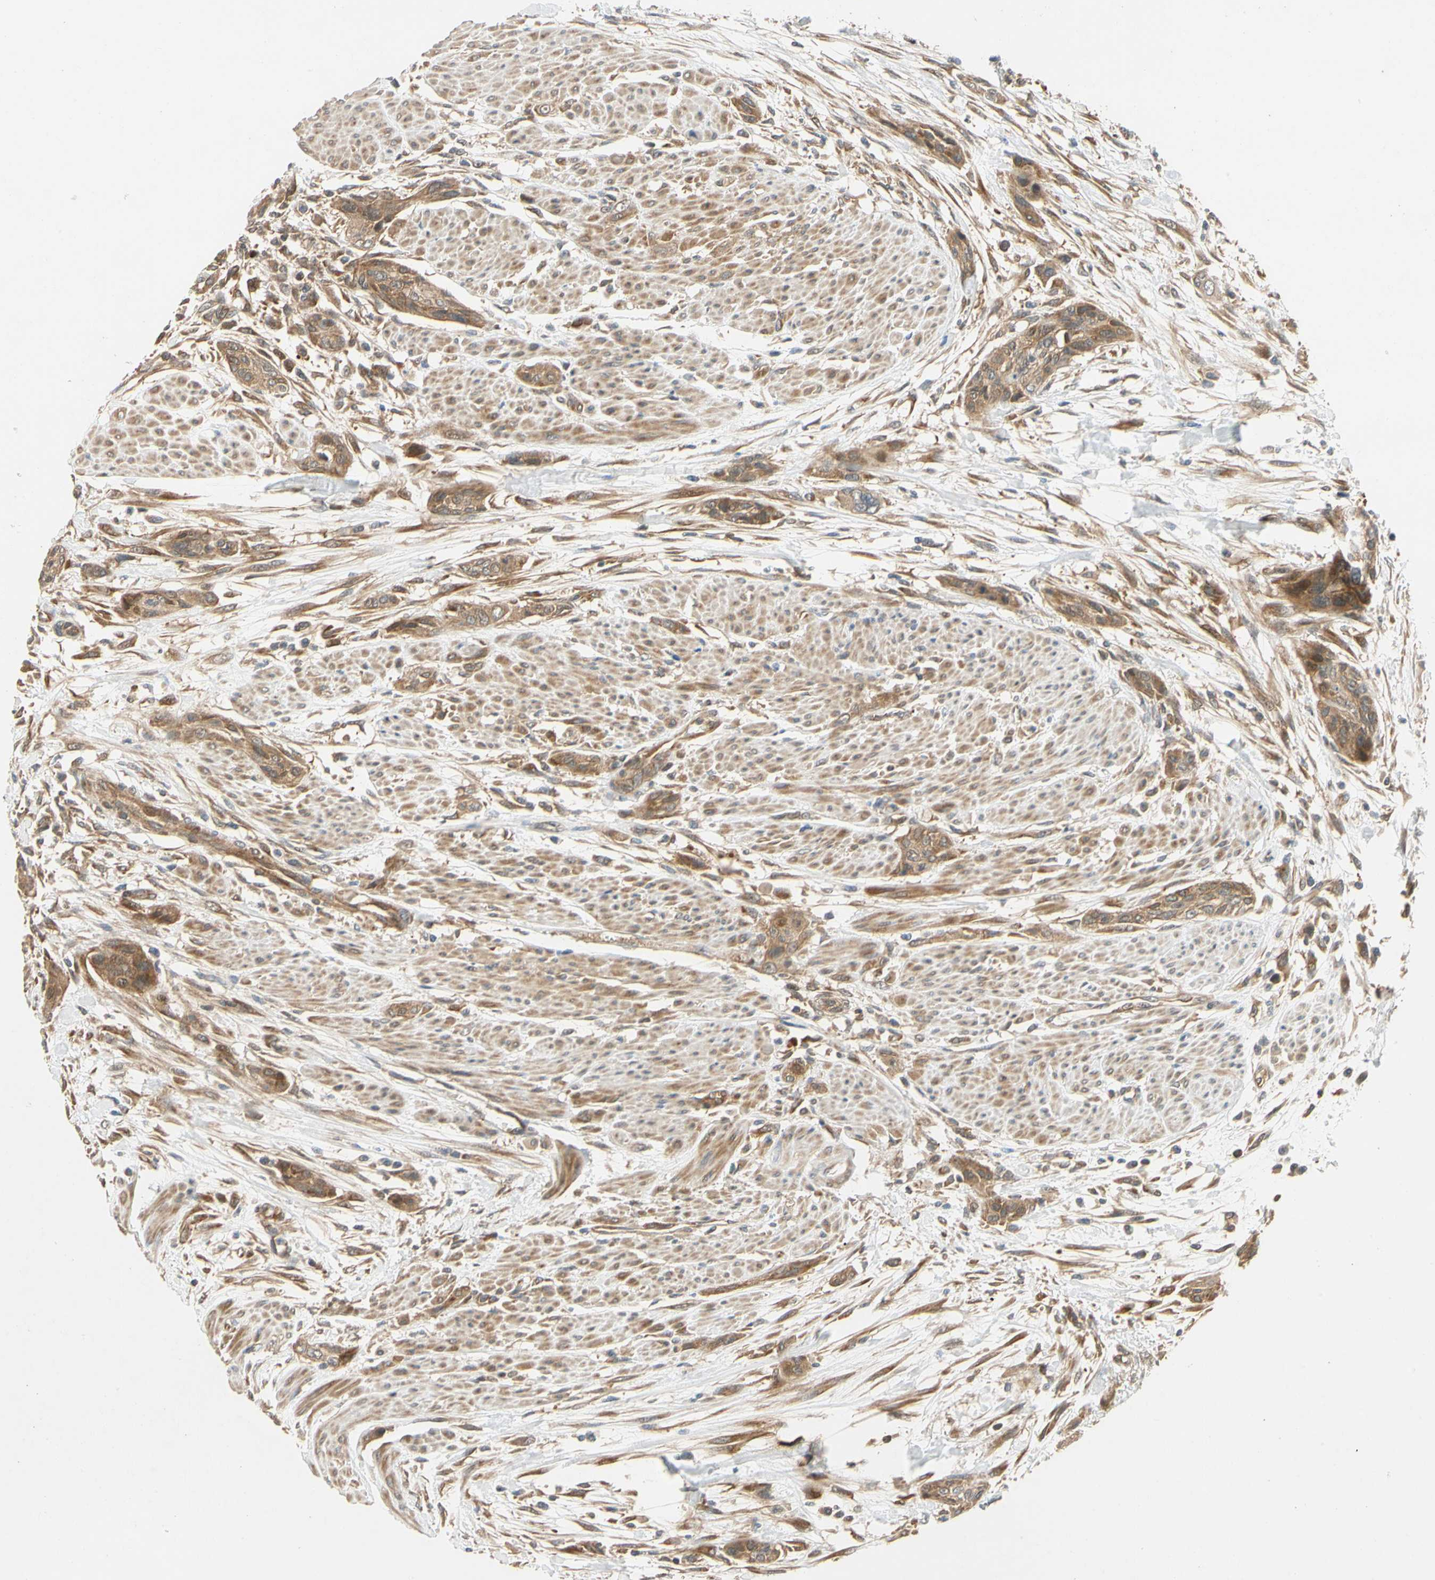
{"staining": {"intensity": "moderate", "quantity": ">75%", "location": "cytoplasmic/membranous"}, "tissue": "urothelial cancer", "cell_type": "Tumor cells", "image_type": "cancer", "snomed": [{"axis": "morphology", "description": "Urothelial carcinoma, High grade"}, {"axis": "topography", "description": "Urinary bladder"}], "caption": "Protein staining by immunohistochemistry reveals moderate cytoplasmic/membranous staining in approximately >75% of tumor cells in urothelial cancer. Nuclei are stained in blue.", "gene": "TDRP", "patient": {"sex": "male", "age": 35}}